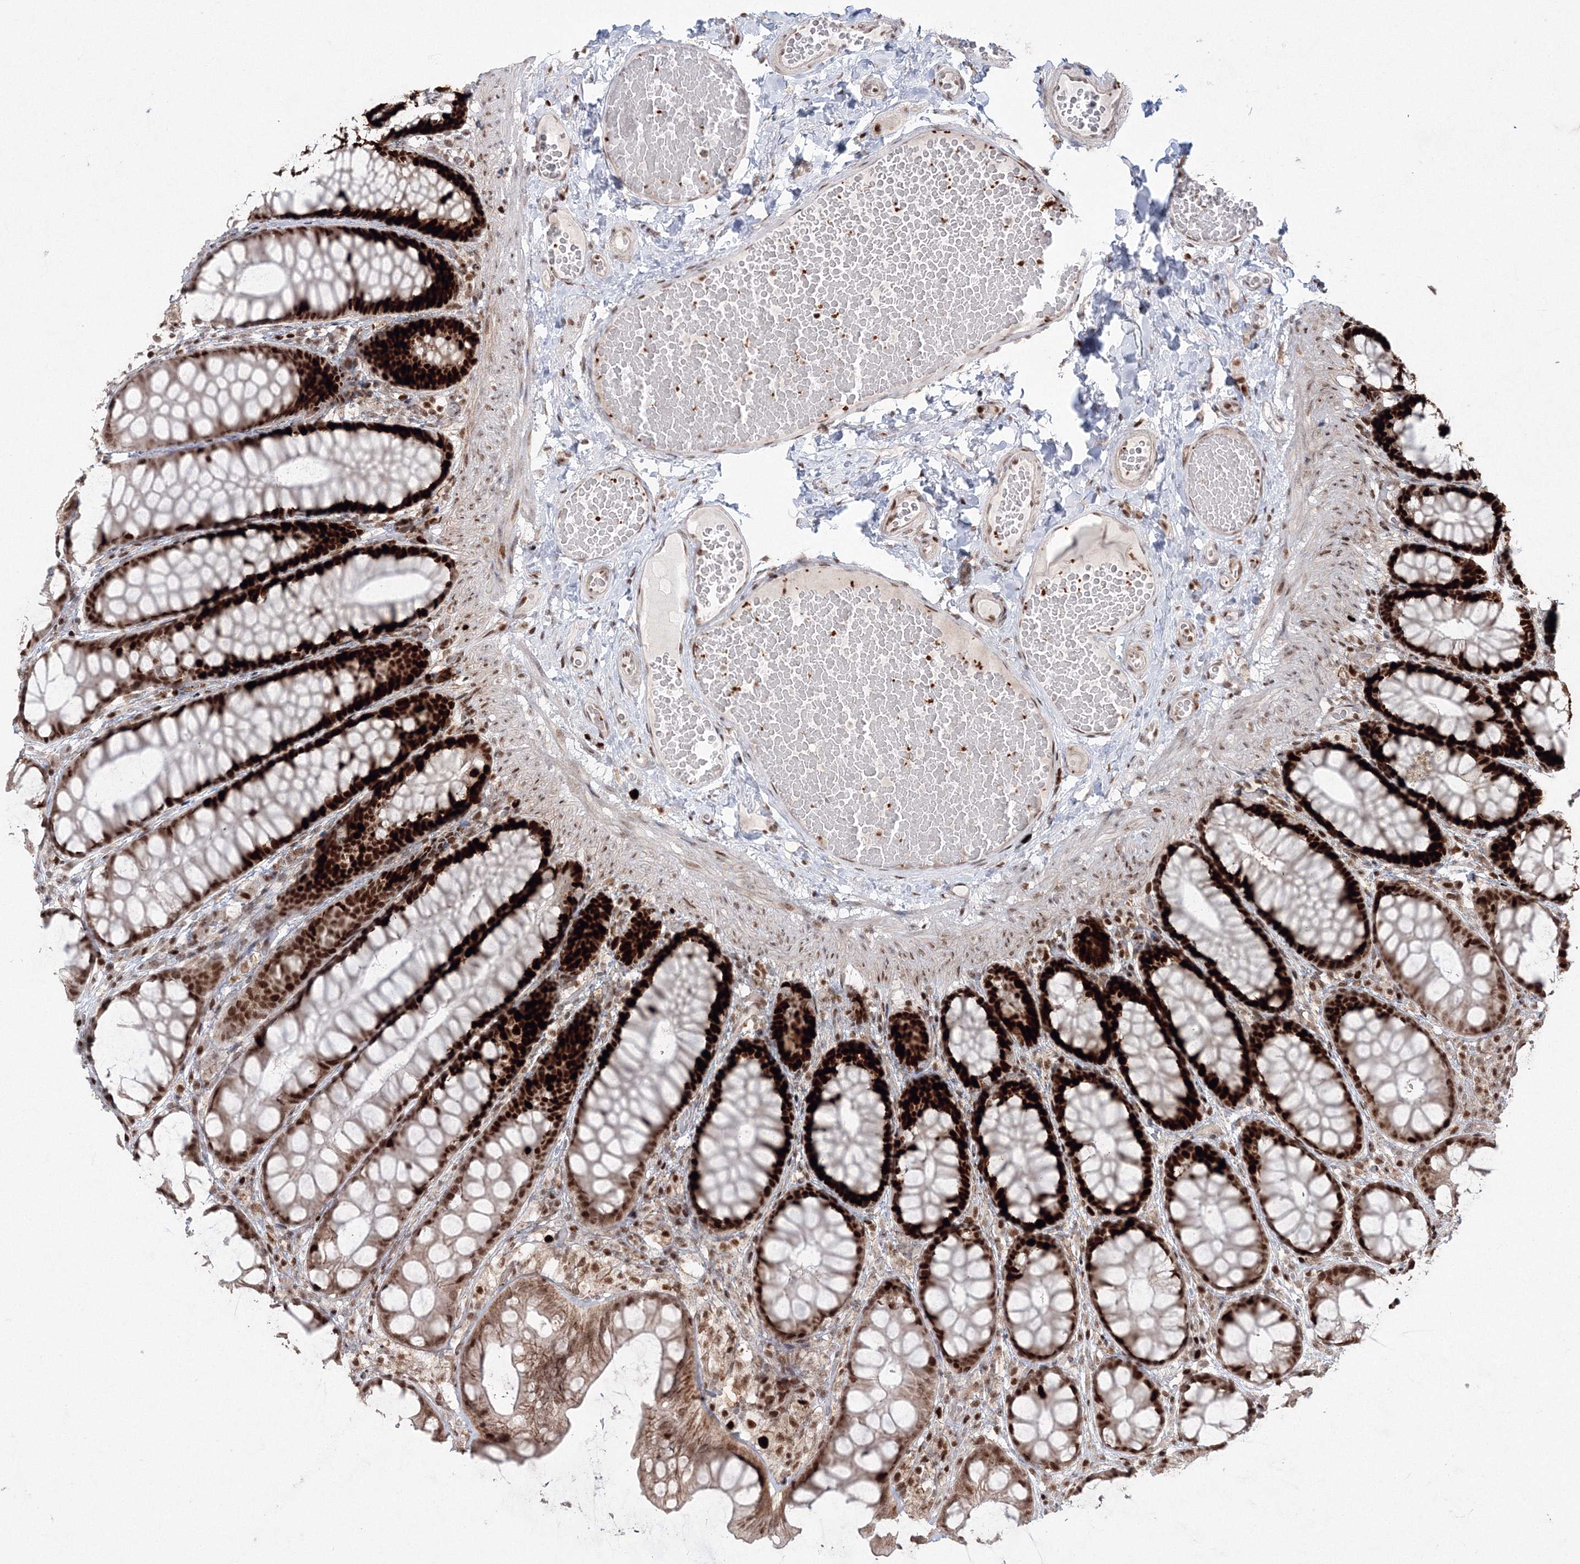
{"staining": {"intensity": "moderate", "quantity": "25%-75%", "location": "nuclear"}, "tissue": "colon", "cell_type": "Endothelial cells", "image_type": "normal", "snomed": [{"axis": "morphology", "description": "Normal tissue, NOS"}, {"axis": "topography", "description": "Colon"}], "caption": "The immunohistochemical stain highlights moderate nuclear staining in endothelial cells of benign colon.", "gene": "LIG1", "patient": {"sex": "male", "age": 47}}